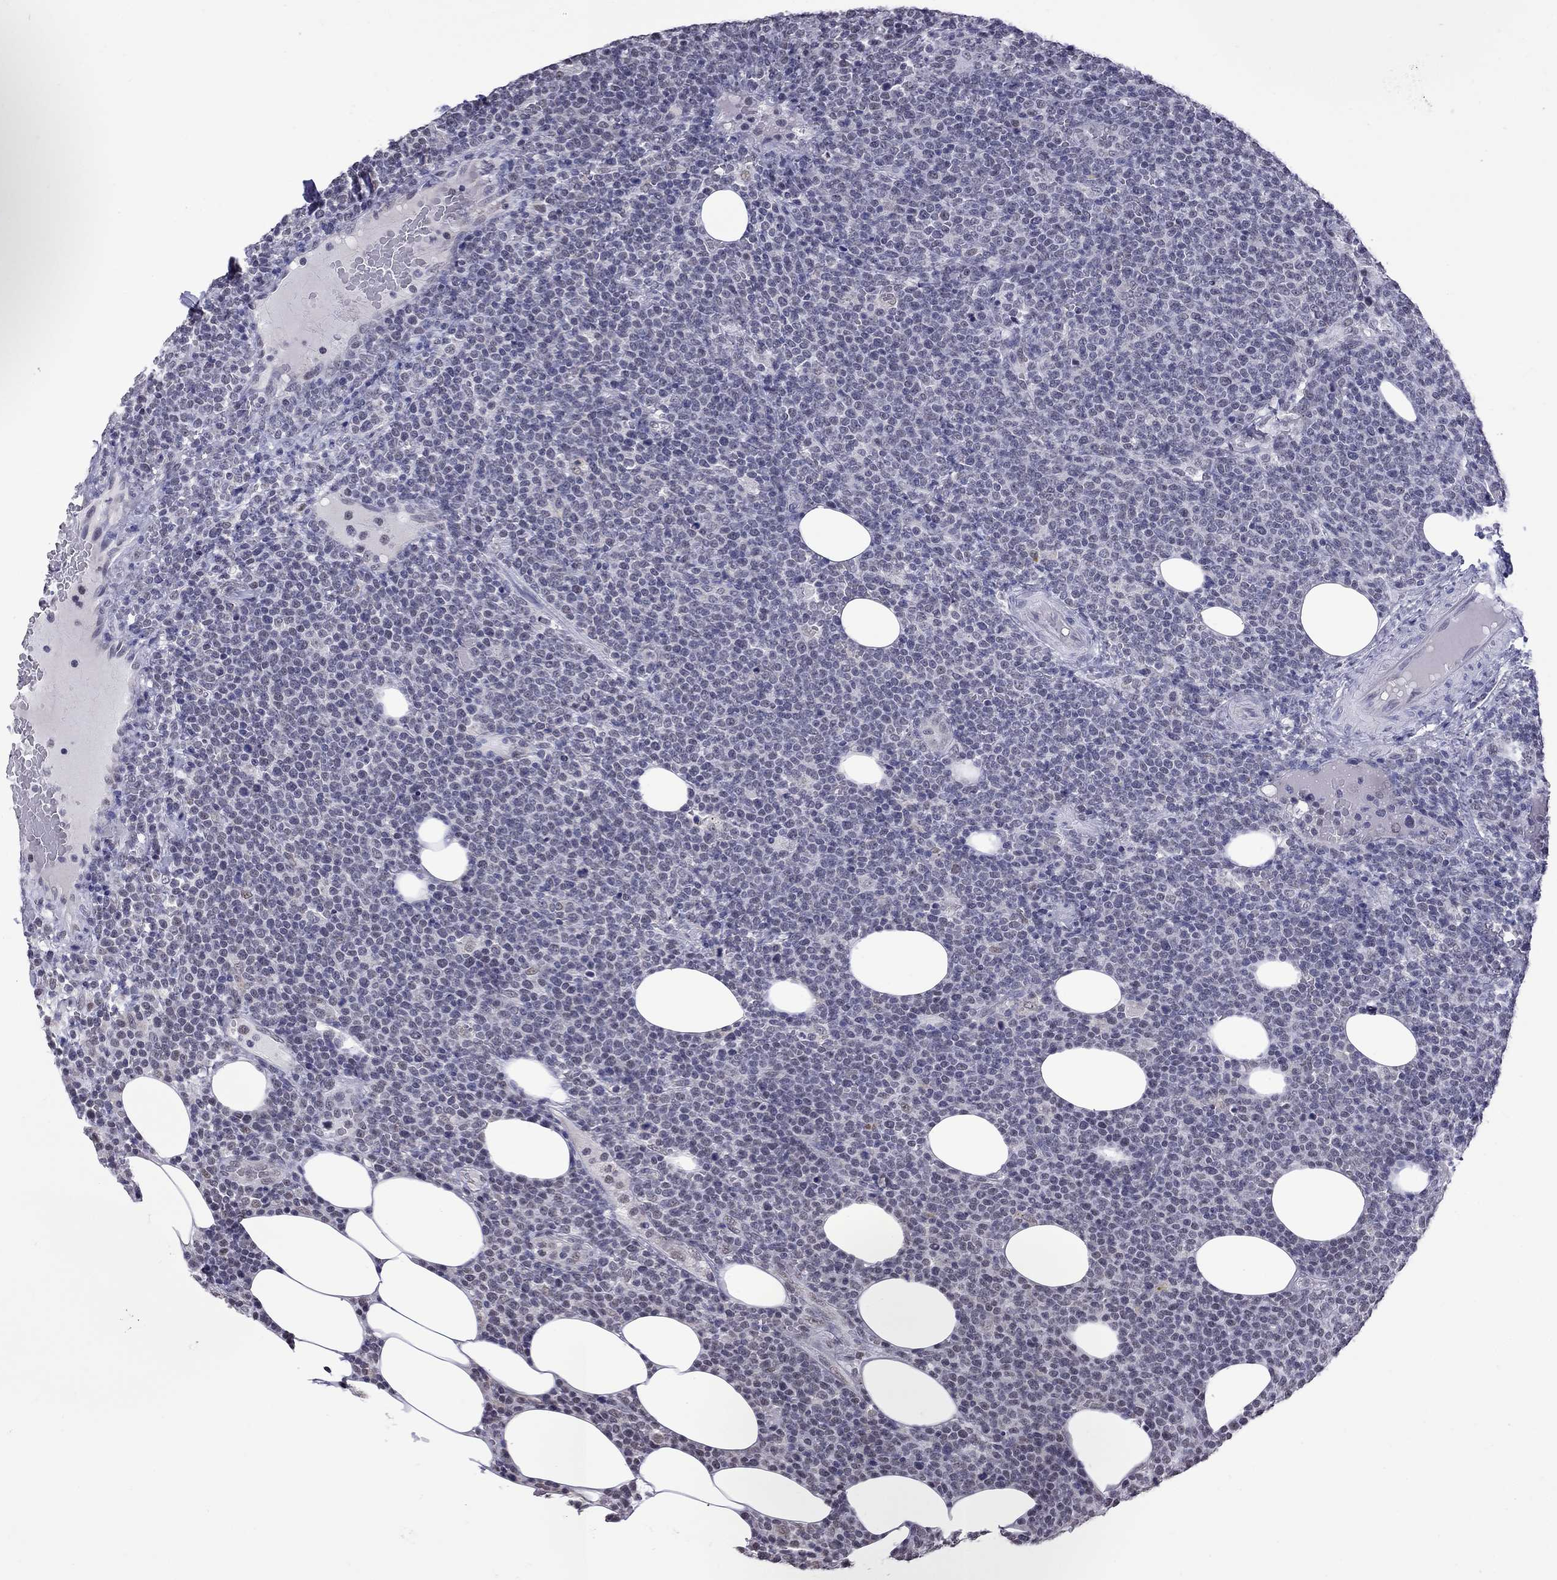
{"staining": {"intensity": "negative", "quantity": "none", "location": "none"}, "tissue": "lymphoma", "cell_type": "Tumor cells", "image_type": "cancer", "snomed": [{"axis": "morphology", "description": "Malignant lymphoma, non-Hodgkin's type, High grade"}, {"axis": "topography", "description": "Lymph node"}], "caption": "Photomicrograph shows no significant protein staining in tumor cells of lymphoma. The staining is performed using DAB (3,3'-diaminobenzidine) brown chromogen with nuclei counter-stained in using hematoxylin.", "gene": "PPP1R3A", "patient": {"sex": "male", "age": 61}}